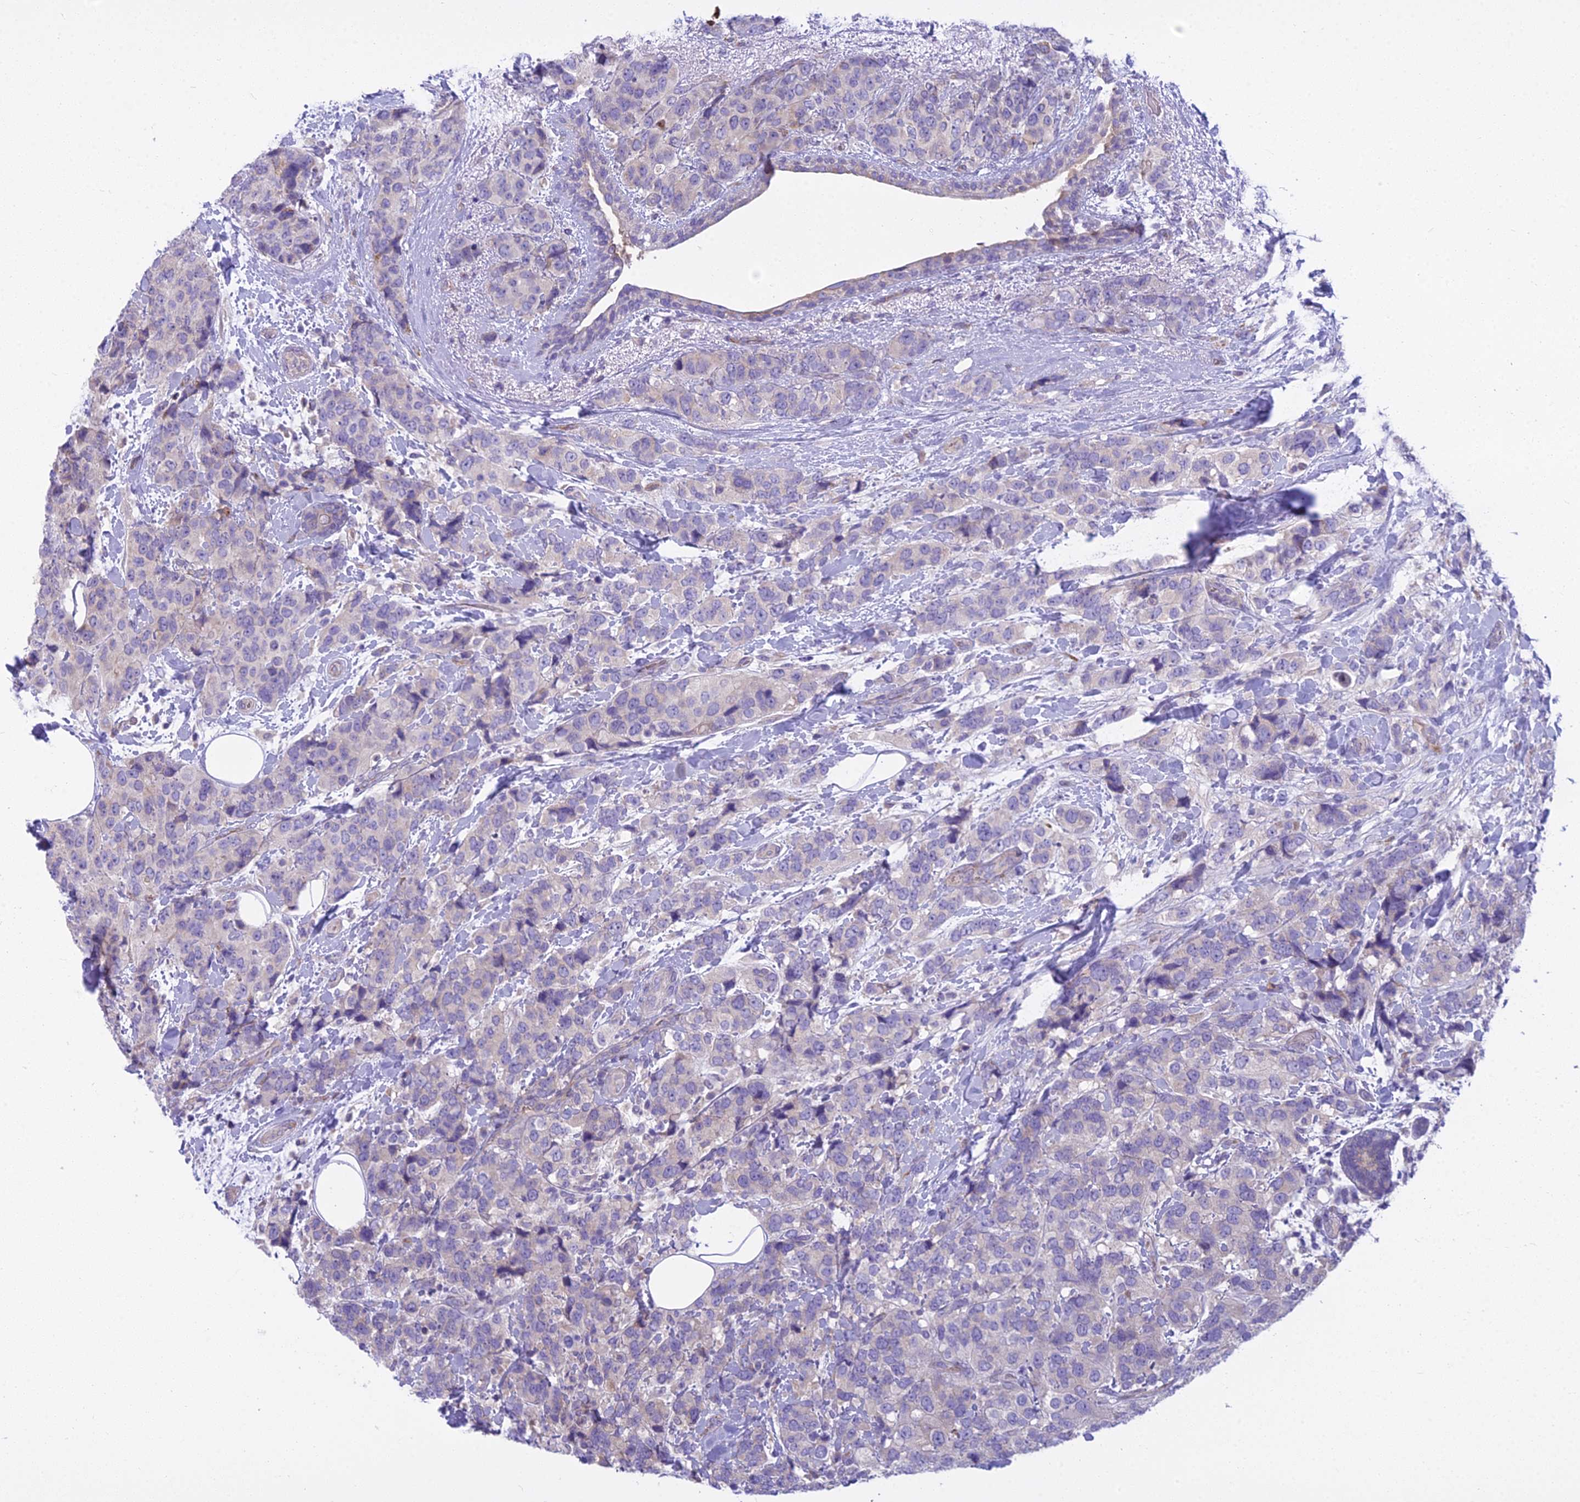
{"staining": {"intensity": "negative", "quantity": "none", "location": "none"}, "tissue": "breast cancer", "cell_type": "Tumor cells", "image_type": "cancer", "snomed": [{"axis": "morphology", "description": "Lobular carcinoma"}, {"axis": "topography", "description": "Breast"}], "caption": "Immunohistochemistry of lobular carcinoma (breast) exhibits no staining in tumor cells.", "gene": "PCDHB14", "patient": {"sex": "female", "age": 59}}